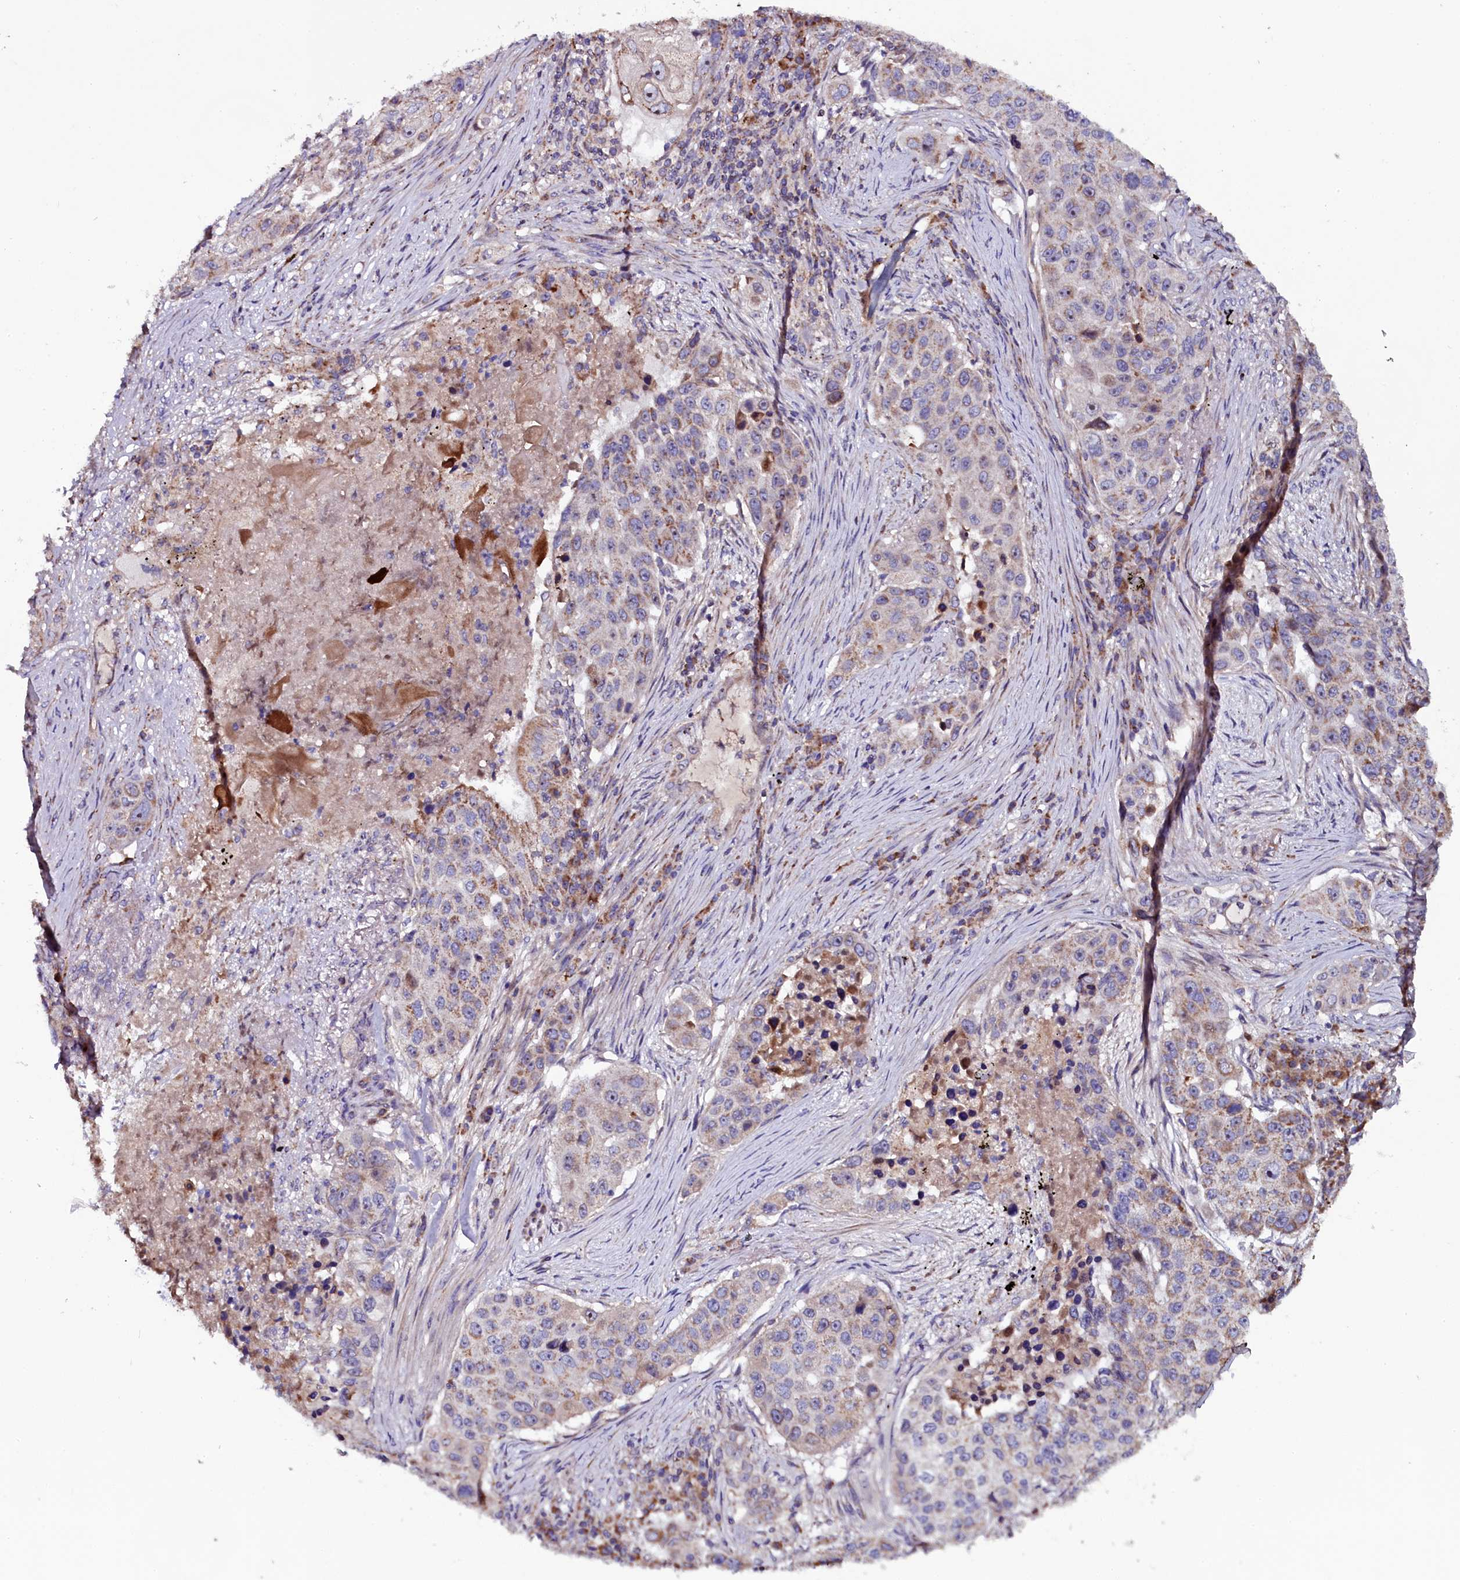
{"staining": {"intensity": "moderate", "quantity": "25%-75%", "location": "cytoplasmic/membranous"}, "tissue": "lung cancer", "cell_type": "Tumor cells", "image_type": "cancer", "snomed": [{"axis": "morphology", "description": "Squamous cell carcinoma, NOS"}, {"axis": "topography", "description": "Lung"}], "caption": "Immunohistochemistry staining of lung cancer (squamous cell carcinoma), which shows medium levels of moderate cytoplasmic/membranous expression in approximately 25%-75% of tumor cells indicating moderate cytoplasmic/membranous protein positivity. The staining was performed using DAB (3,3'-diaminobenzidine) (brown) for protein detection and nuclei were counterstained in hematoxylin (blue).", "gene": "NAA80", "patient": {"sex": "female", "age": 63}}